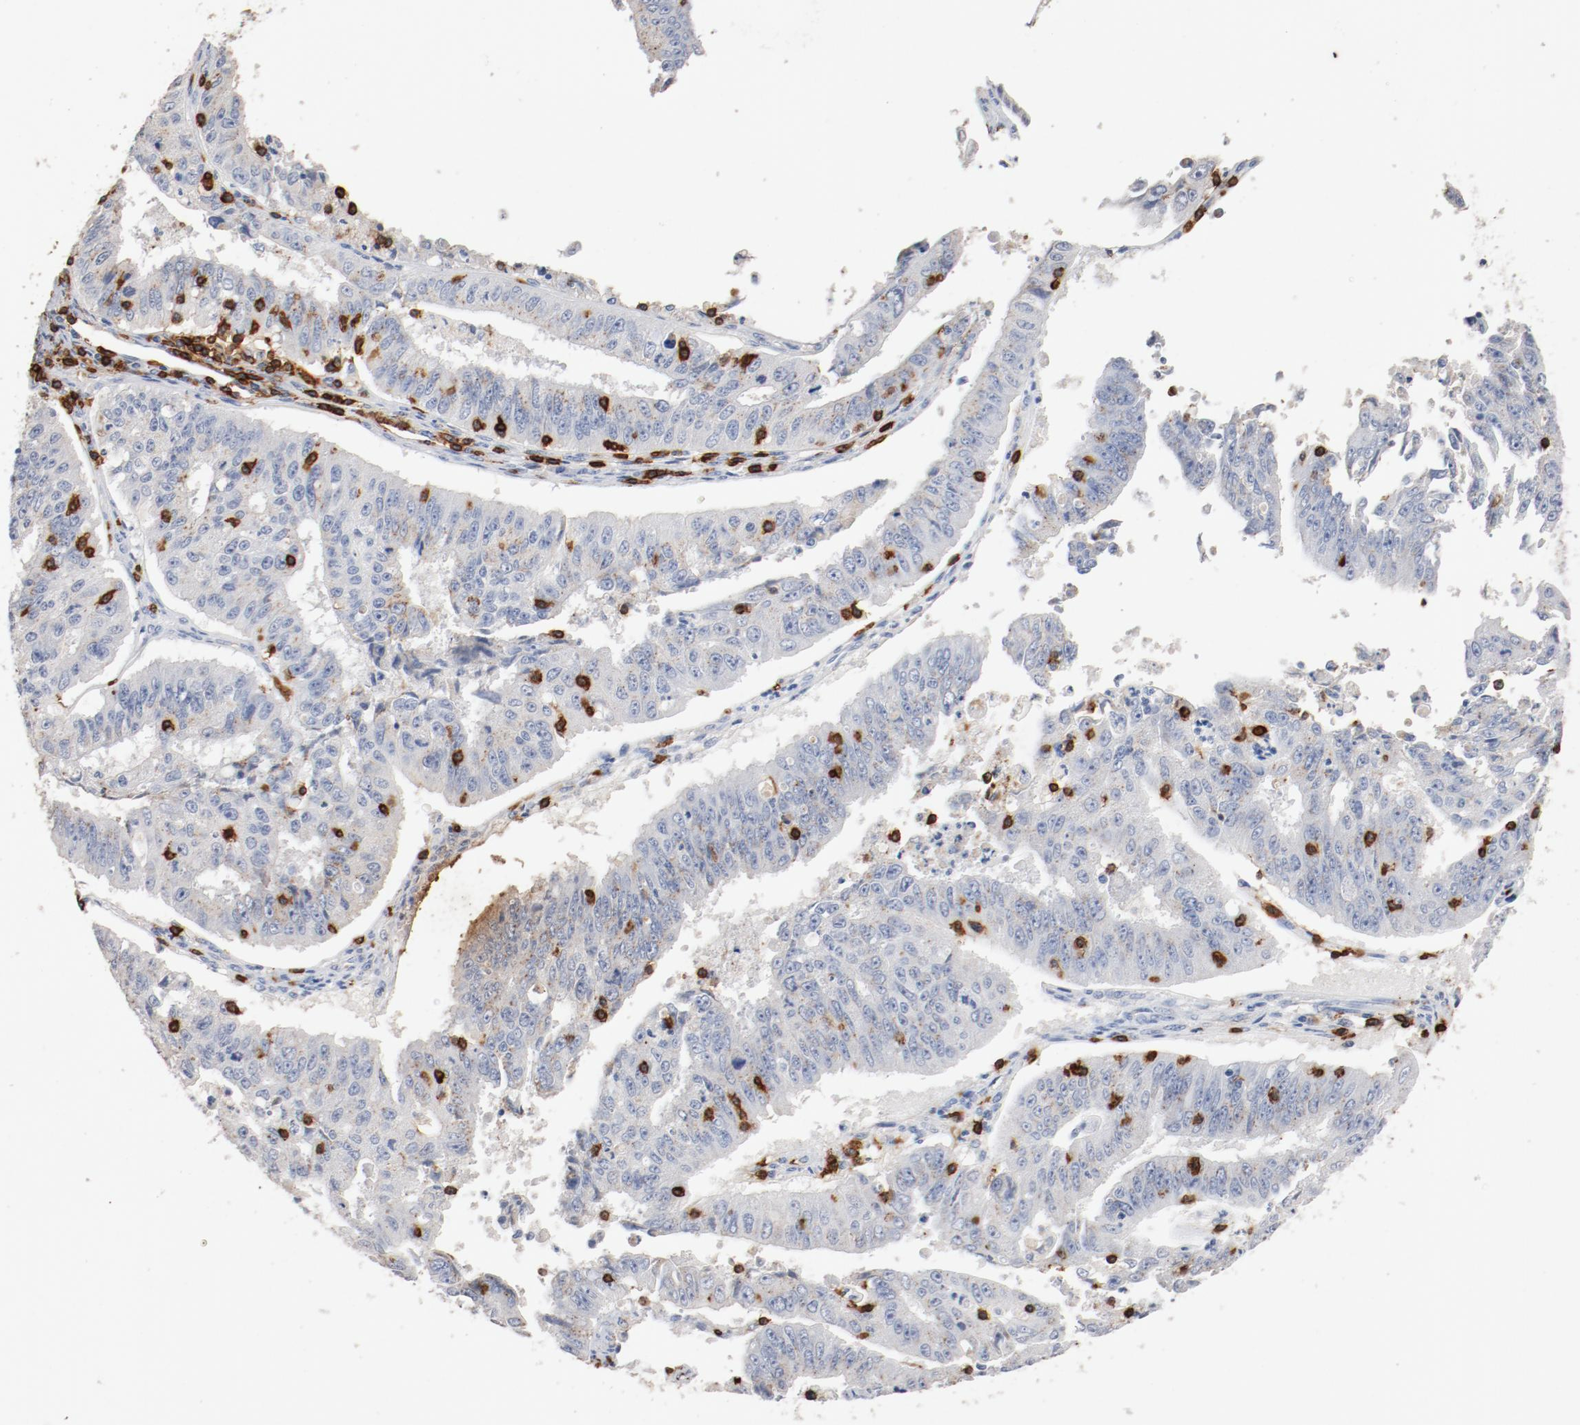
{"staining": {"intensity": "weak", "quantity": ">75%", "location": "cytoplasmic/membranous"}, "tissue": "endometrial cancer", "cell_type": "Tumor cells", "image_type": "cancer", "snomed": [{"axis": "morphology", "description": "Adenocarcinoma, NOS"}, {"axis": "topography", "description": "Endometrium"}], "caption": "Immunohistochemistry (IHC) image of neoplastic tissue: endometrial cancer (adenocarcinoma) stained using immunohistochemistry (IHC) shows low levels of weak protein expression localized specifically in the cytoplasmic/membranous of tumor cells, appearing as a cytoplasmic/membranous brown color.", "gene": "CD247", "patient": {"sex": "female", "age": 42}}